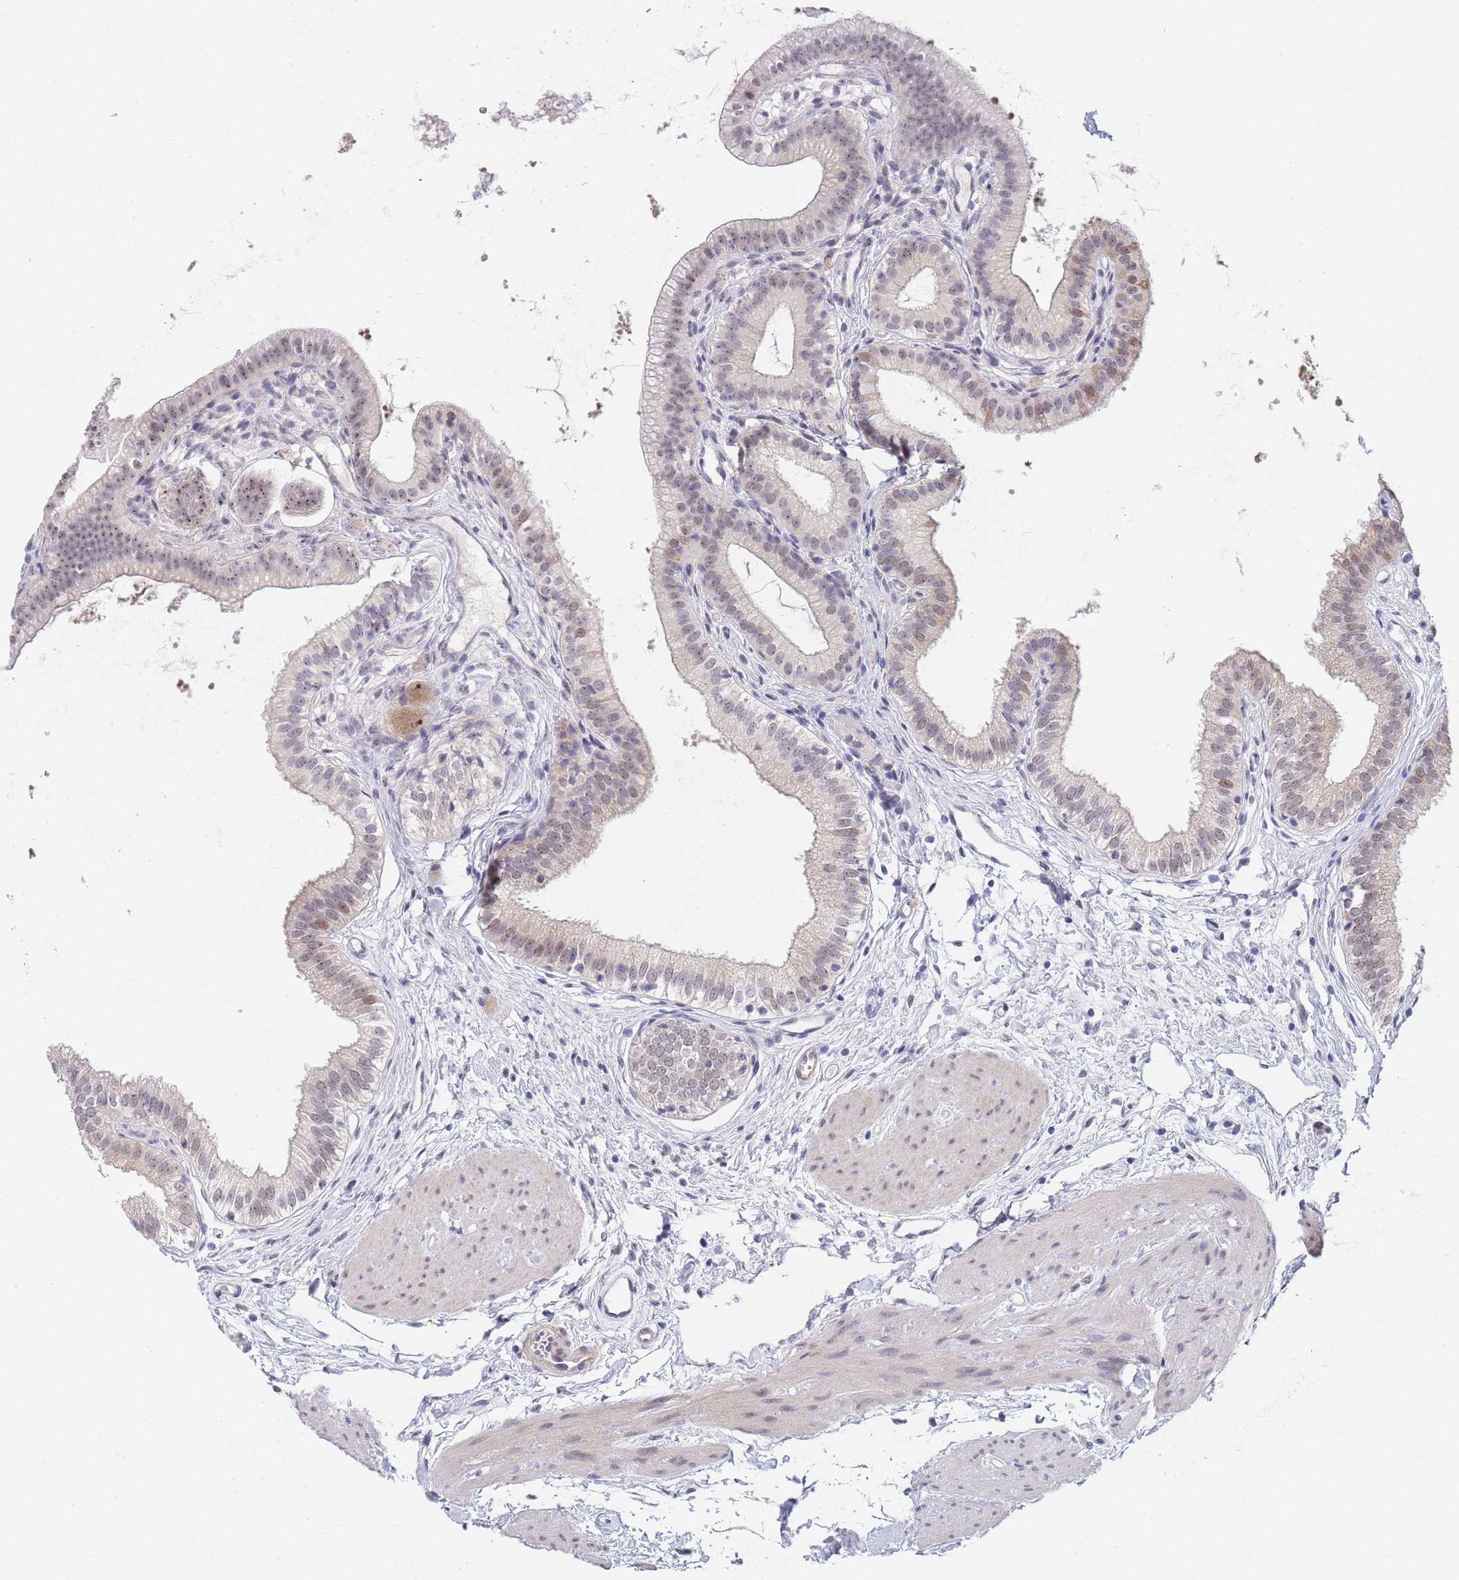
{"staining": {"intensity": "moderate", "quantity": "<25%", "location": "cytoplasmic/membranous,nuclear"}, "tissue": "gallbladder", "cell_type": "Glandular cells", "image_type": "normal", "snomed": [{"axis": "morphology", "description": "Normal tissue, NOS"}, {"axis": "topography", "description": "Gallbladder"}], "caption": "Moderate cytoplasmic/membranous,nuclear positivity for a protein is present in about <25% of glandular cells of benign gallbladder using immunohistochemistry (IHC).", "gene": "PLCL2", "patient": {"sex": "female", "age": 54}}